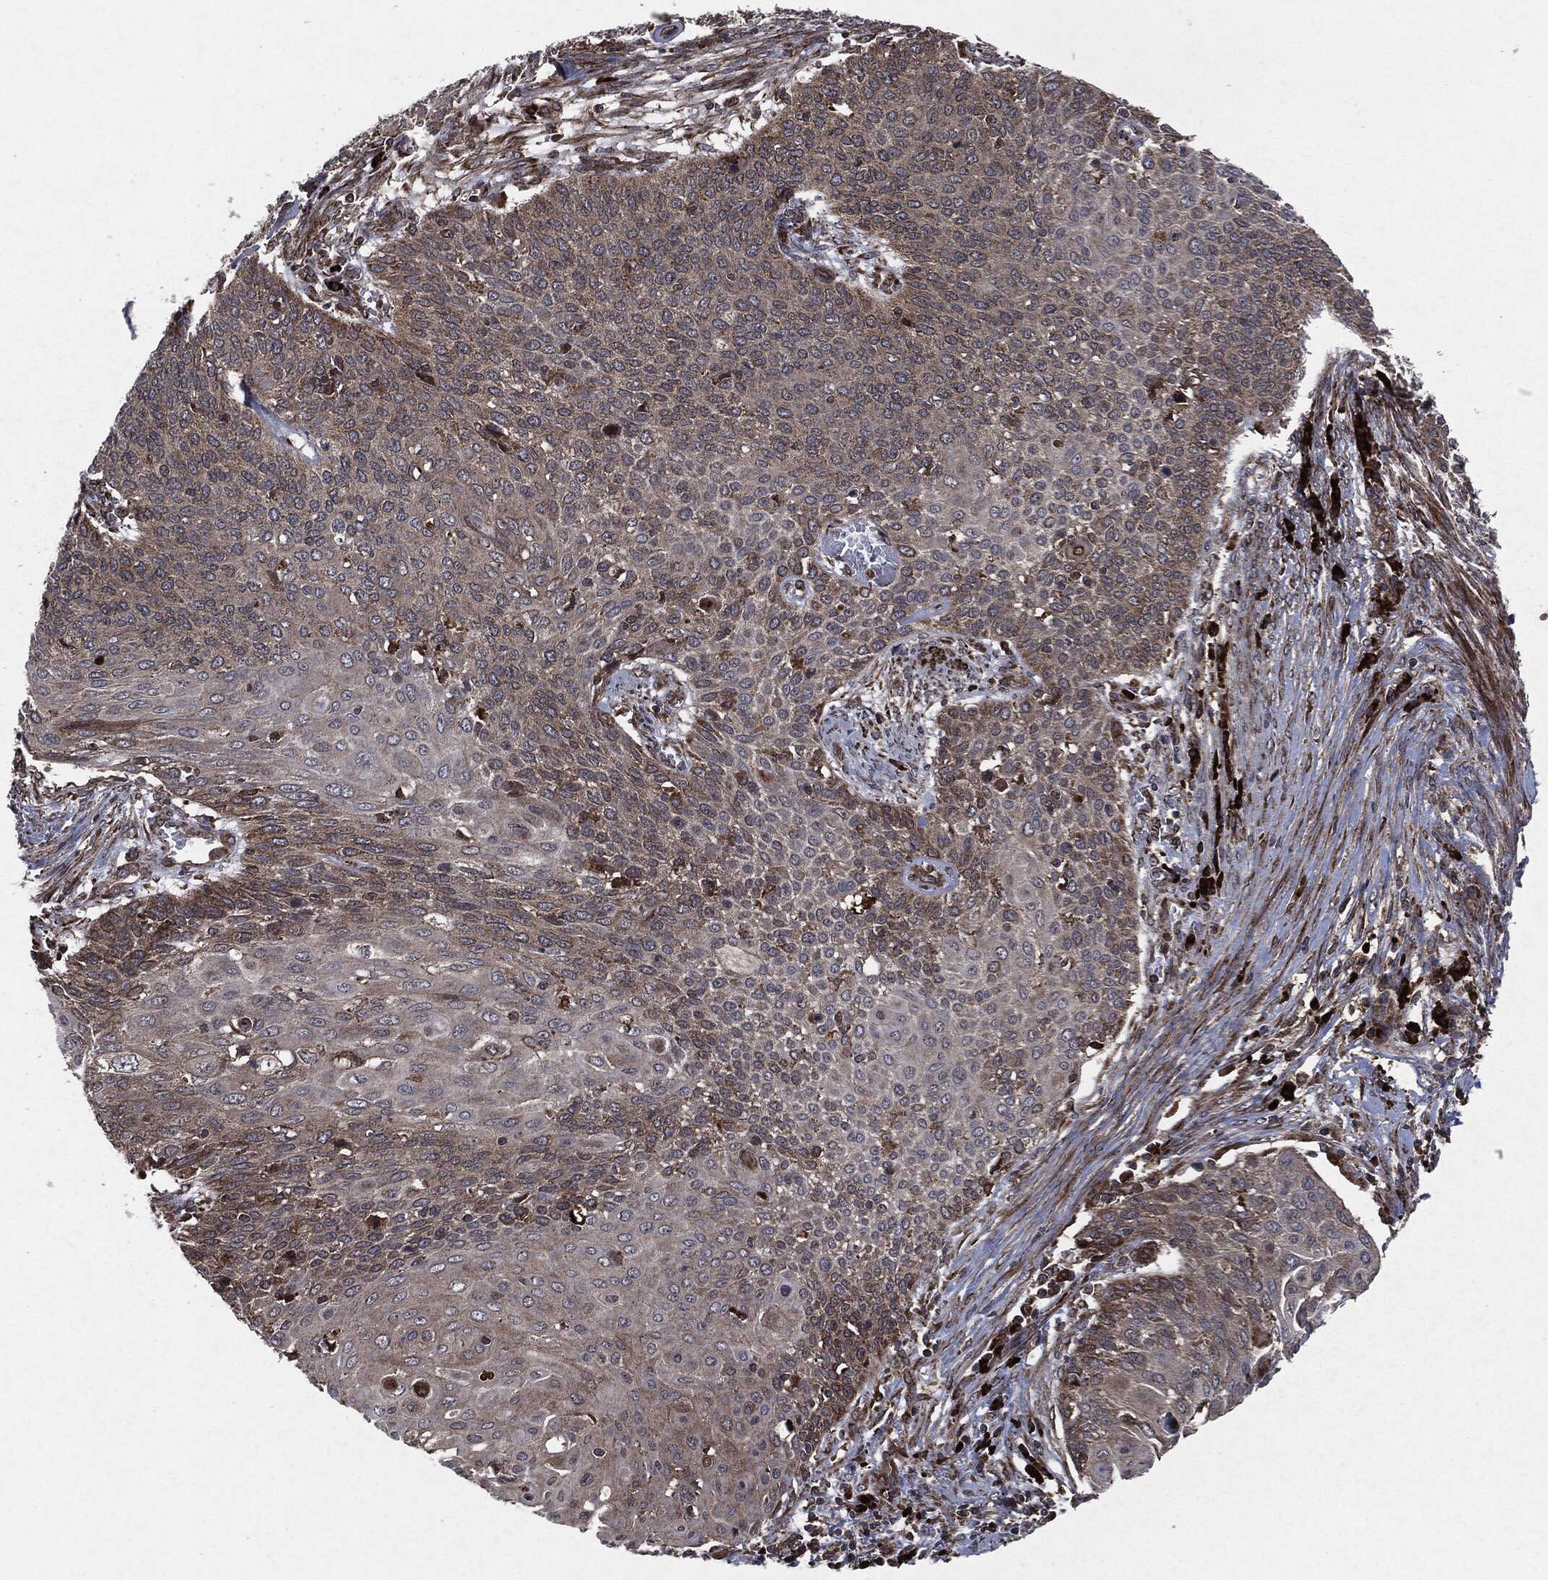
{"staining": {"intensity": "moderate", "quantity": "<25%", "location": "cytoplasmic/membranous"}, "tissue": "cervical cancer", "cell_type": "Tumor cells", "image_type": "cancer", "snomed": [{"axis": "morphology", "description": "Squamous cell carcinoma, NOS"}, {"axis": "topography", "description": "Cervix"}], "caption": "Immunohistochemical staining of human cervical cancer demonstrates moderate cytoplasmic/membranous protein expression in approximately <25% of tumor cells.", "gene": "RAF1", "patient": {"sex": "female", "age": 39}}